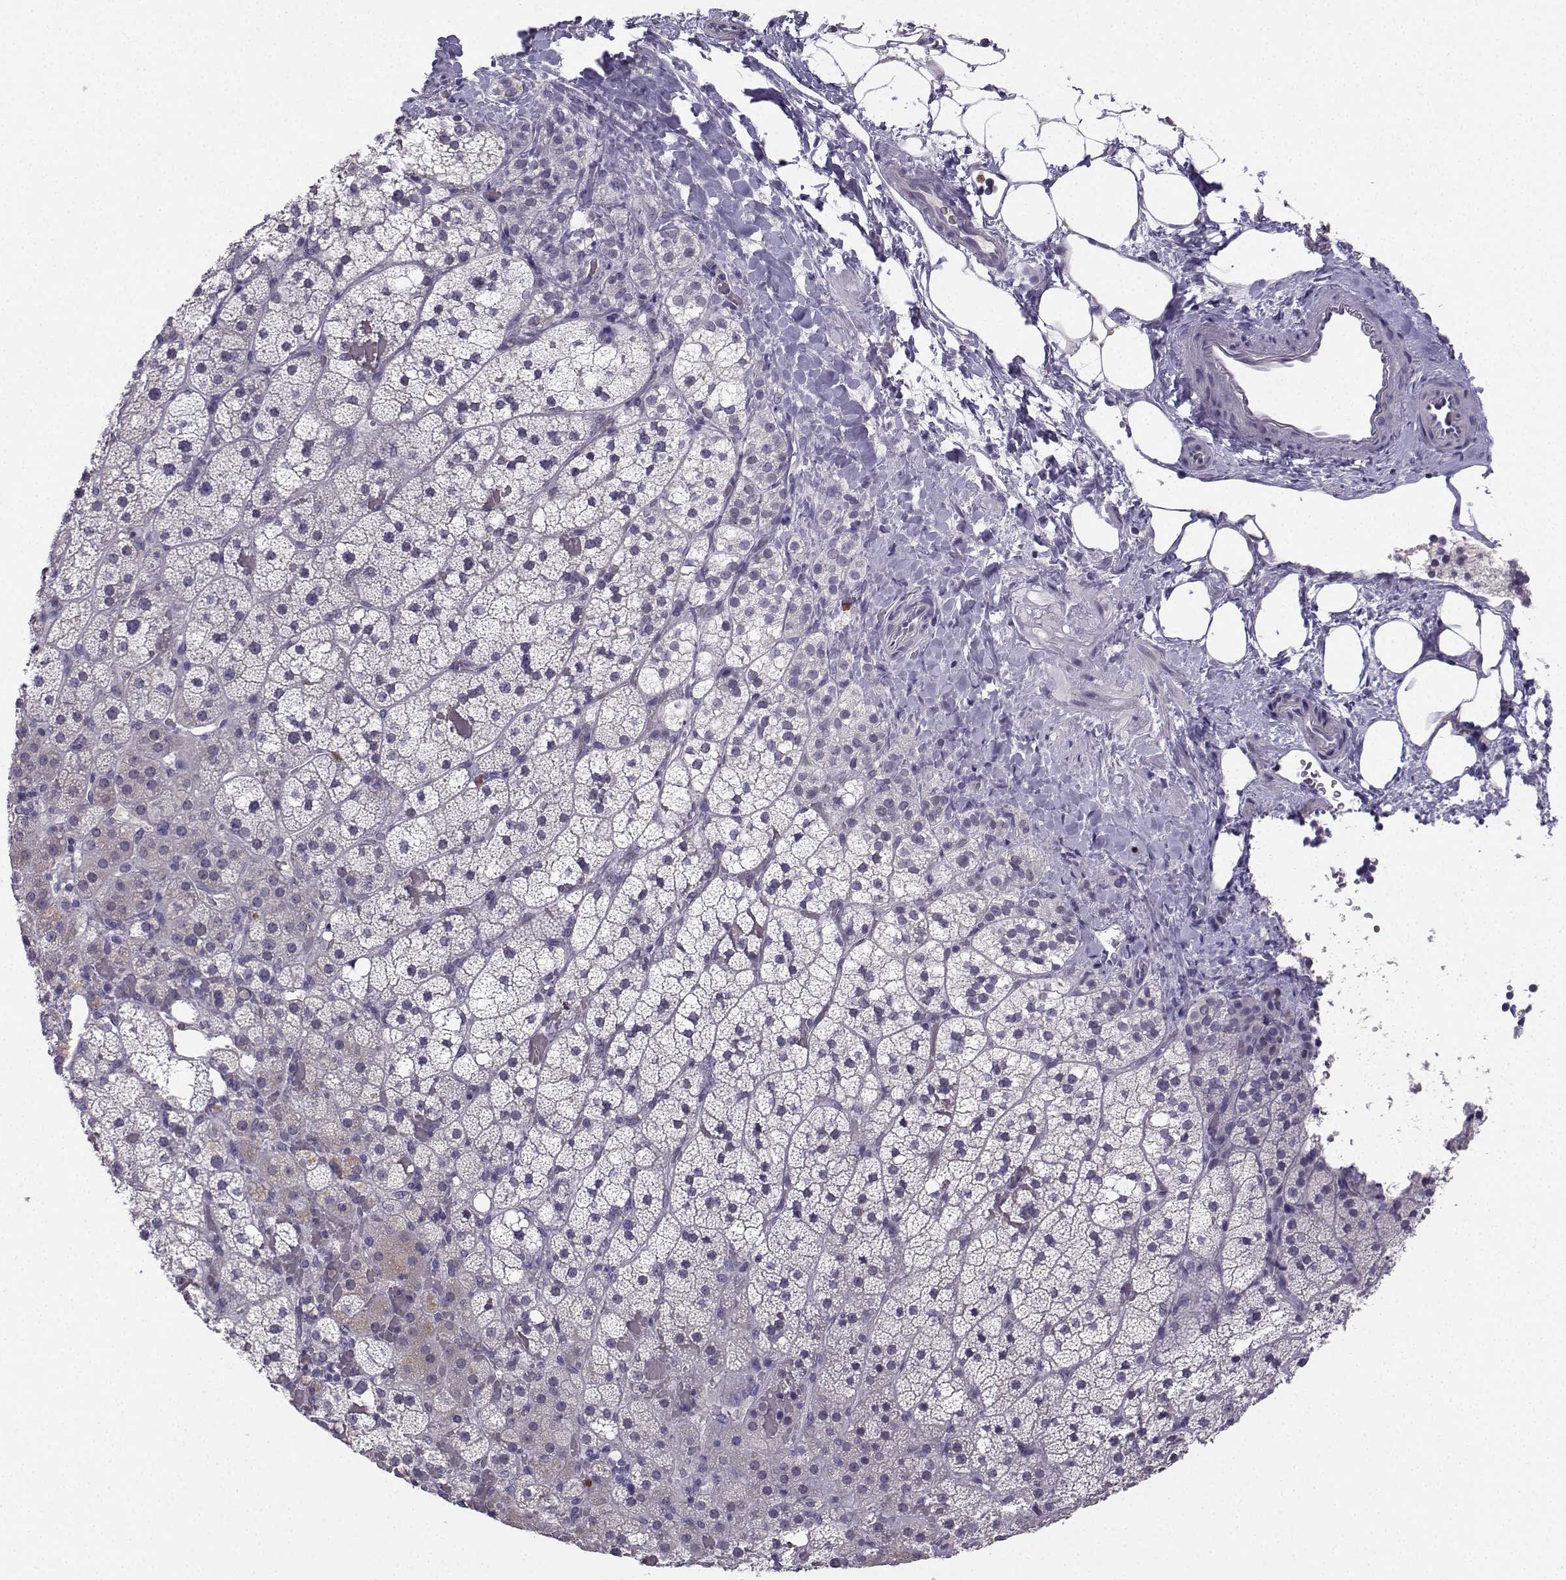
{"staining": {"intensity": "weak", "quantity": "<25%", "location": "cytoplasmic/membranous"}, "tissue": "adrenal gland", "cell_type": "Glandular cells", "image_type": "normal", "snomed": [{"axis": "morphology", "description": "Normal tissue, NOS"}, {"axis": "topography", "description": "Adrenal gland"}], "caption": "The IHC histopathology image has no significant expression in glandular cells of adrenal gland. (DAB (3,3'-diaminobenzidine) immunohistochemistry (IHC) with hematoxylin counter stain).", "gene": "CALY", "patient": {"sex": "male", "age": 53}}